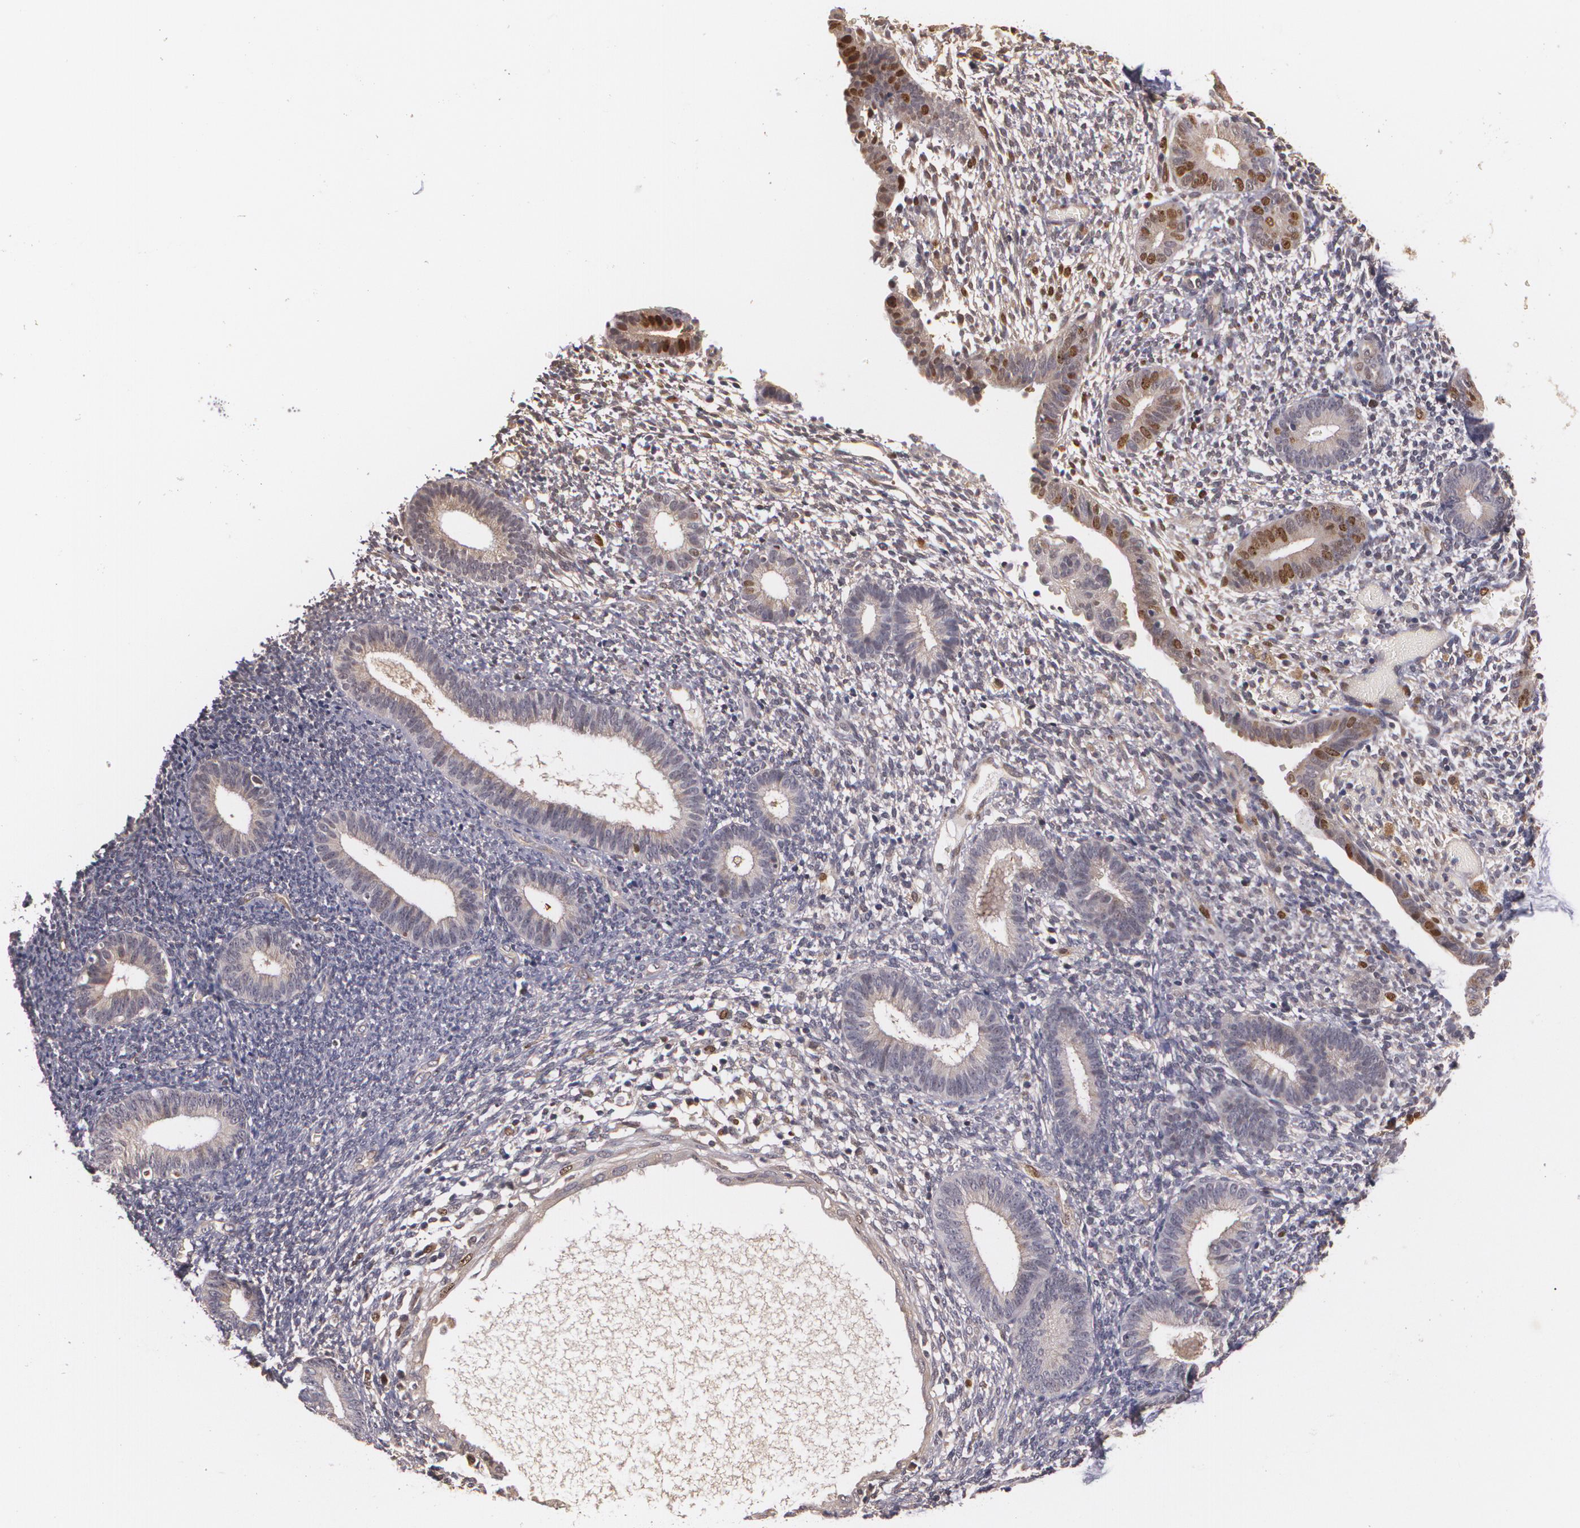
{"staining": {"intensity": "negative", "quantity": "none", "location": "none"}, "tissue": "endometrium", "cell_type": "Cells in endometrial stroma", "image_type": "normal", "snomed": [{"axis": "morphology", "description": "Normal tissue, NOS"}, {"axis": "topography", "description": "Smooth muscle"}, {"axis": "topography", "description": "Endometrium"}], "caption": "Cells in endometrial stroma are negative for protein expression in normal human endometrium.", "gene": "BRCA1", "patient": {"sex": "female", "age": 57}}